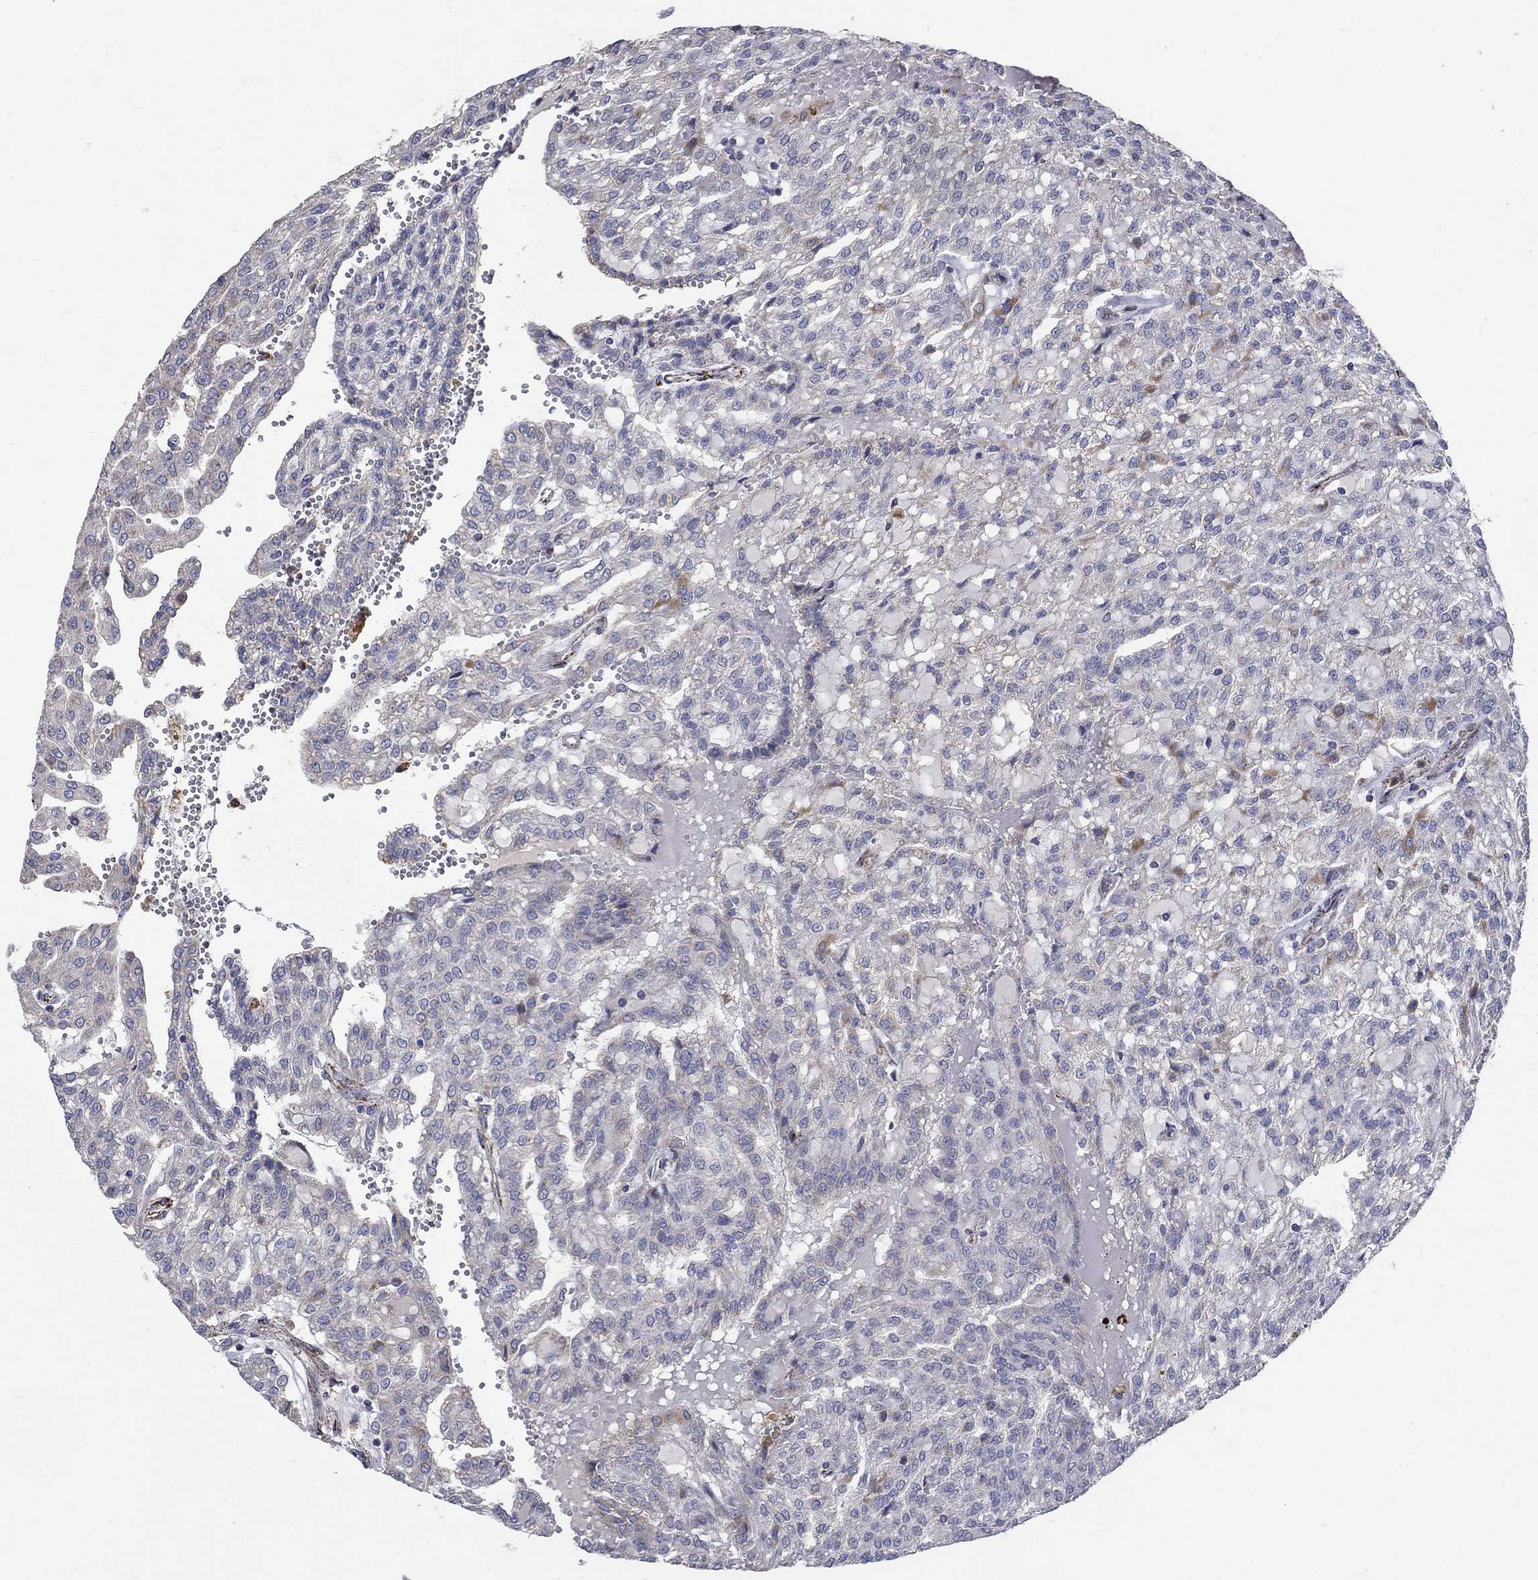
{"staining": {"intensity": "negative", "quantity": "none", "location": "none"}, "tissue": "renal cancer", "cell_type": "Tumor cells", "image_type": "cancer", "snomed": [{"axis": "morphology", "description": "Adenocarcinoma, NOS"}, {"axis": "topography", "description": "Kidney"}], "caption": "A histopathology image of human adenocarcinoma (renal) is negative for staining in tumor cells.", "gene": "PNPLA2", "patient": {"sex": "male", "age": 63}}